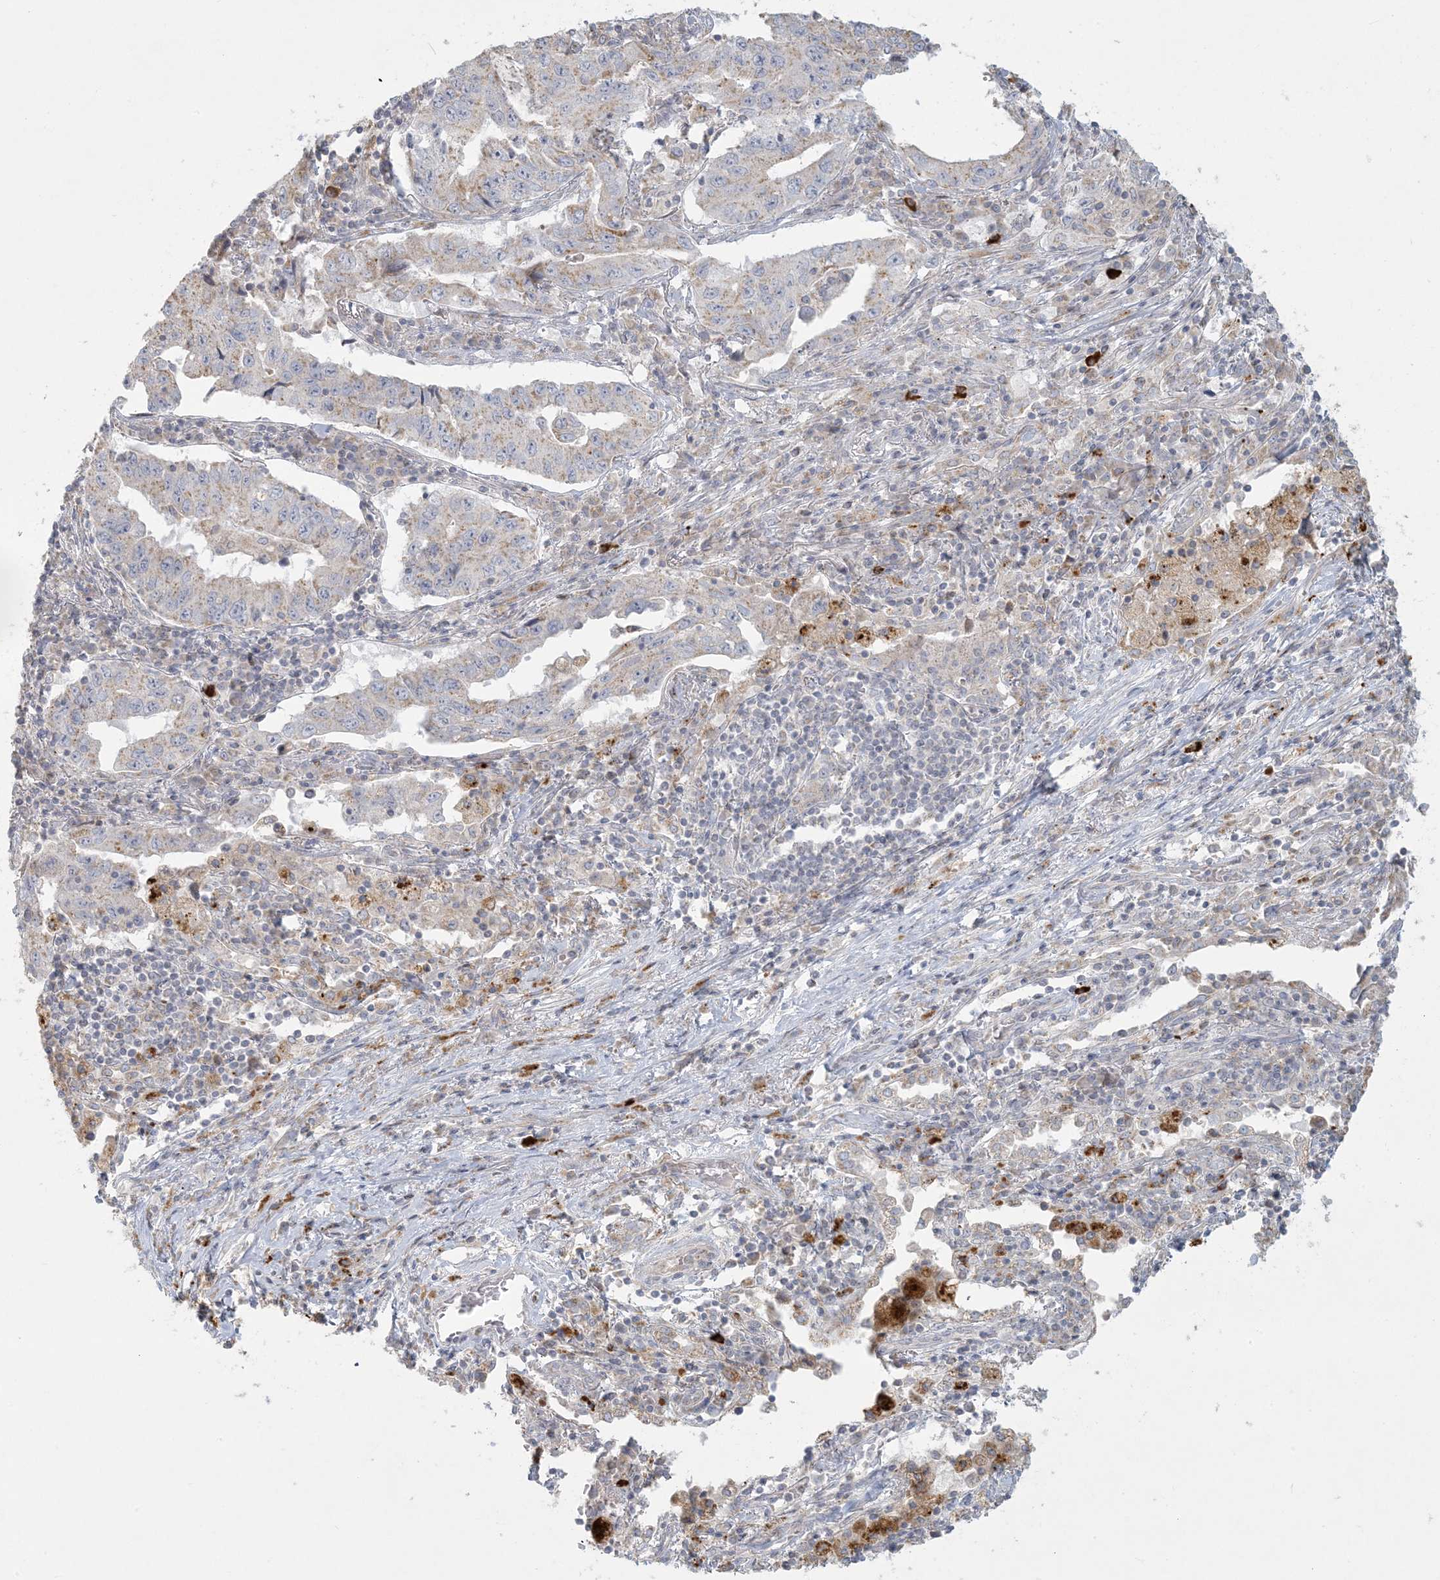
{"staining": {"intensity": "weak", "quantity": "<25%", "location": "cytoplasmic/membranous"}, "tissue": "lung cancer", "cell_type": "Tumor cells", "image_type": "cancer", "snomed": [{"axis": "morphology", "description": "Adenocarcinoma, NOS"}, {"axis": "topography", "description": "Lung"}], "caption": "An immunohistochemistry image of lung adenocarcinoma is shown. There is no staining in tumor cells of lung adenocarcinoma.", "gene": "MCAT", "patient": {"sex": "female", "age": 51}}